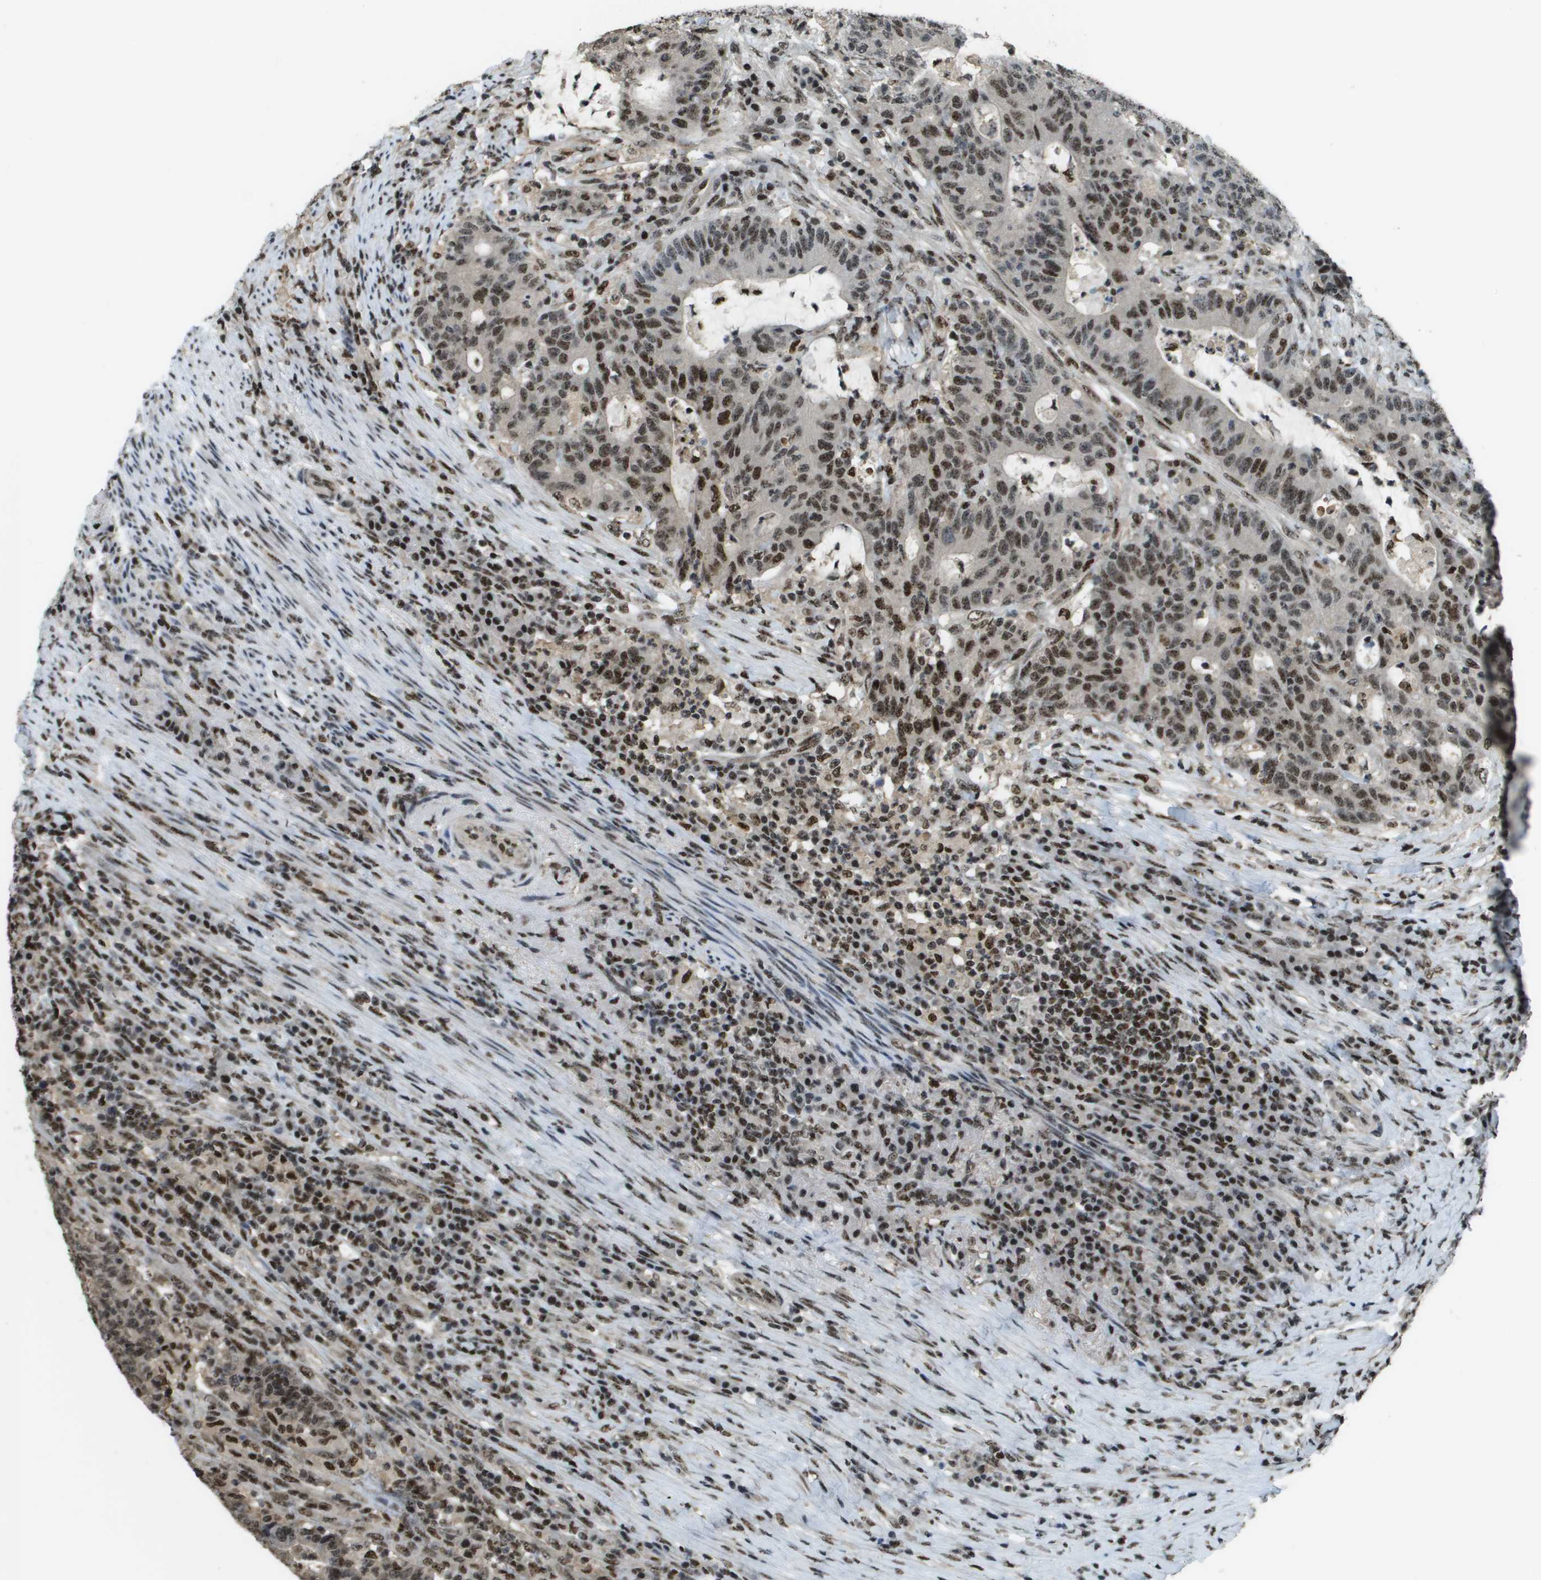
{"staining": {"intensity": "moderate", "quantity": ">75%", "location": "nuclear"}, "tissue": "colorectal cancer", "cell_type": "Tumor cells", "image_type": "cancer", "snomed": [{"axis": "morphology", "description": "Normal tissue, NOS"}, {"axis": "morphology", "description": "Adenocarcinoma, NOS"}, {"axis": "topography", "description": "Colon"}], "caption": "There is medium levels of moderate nuclear staining in tumor cells of colorectal adenocarcinoma, as demonstrated by immunohistochemical staining (brown color).", "gene": "SP100", "patient": {"sex": "female", "age": 75}}